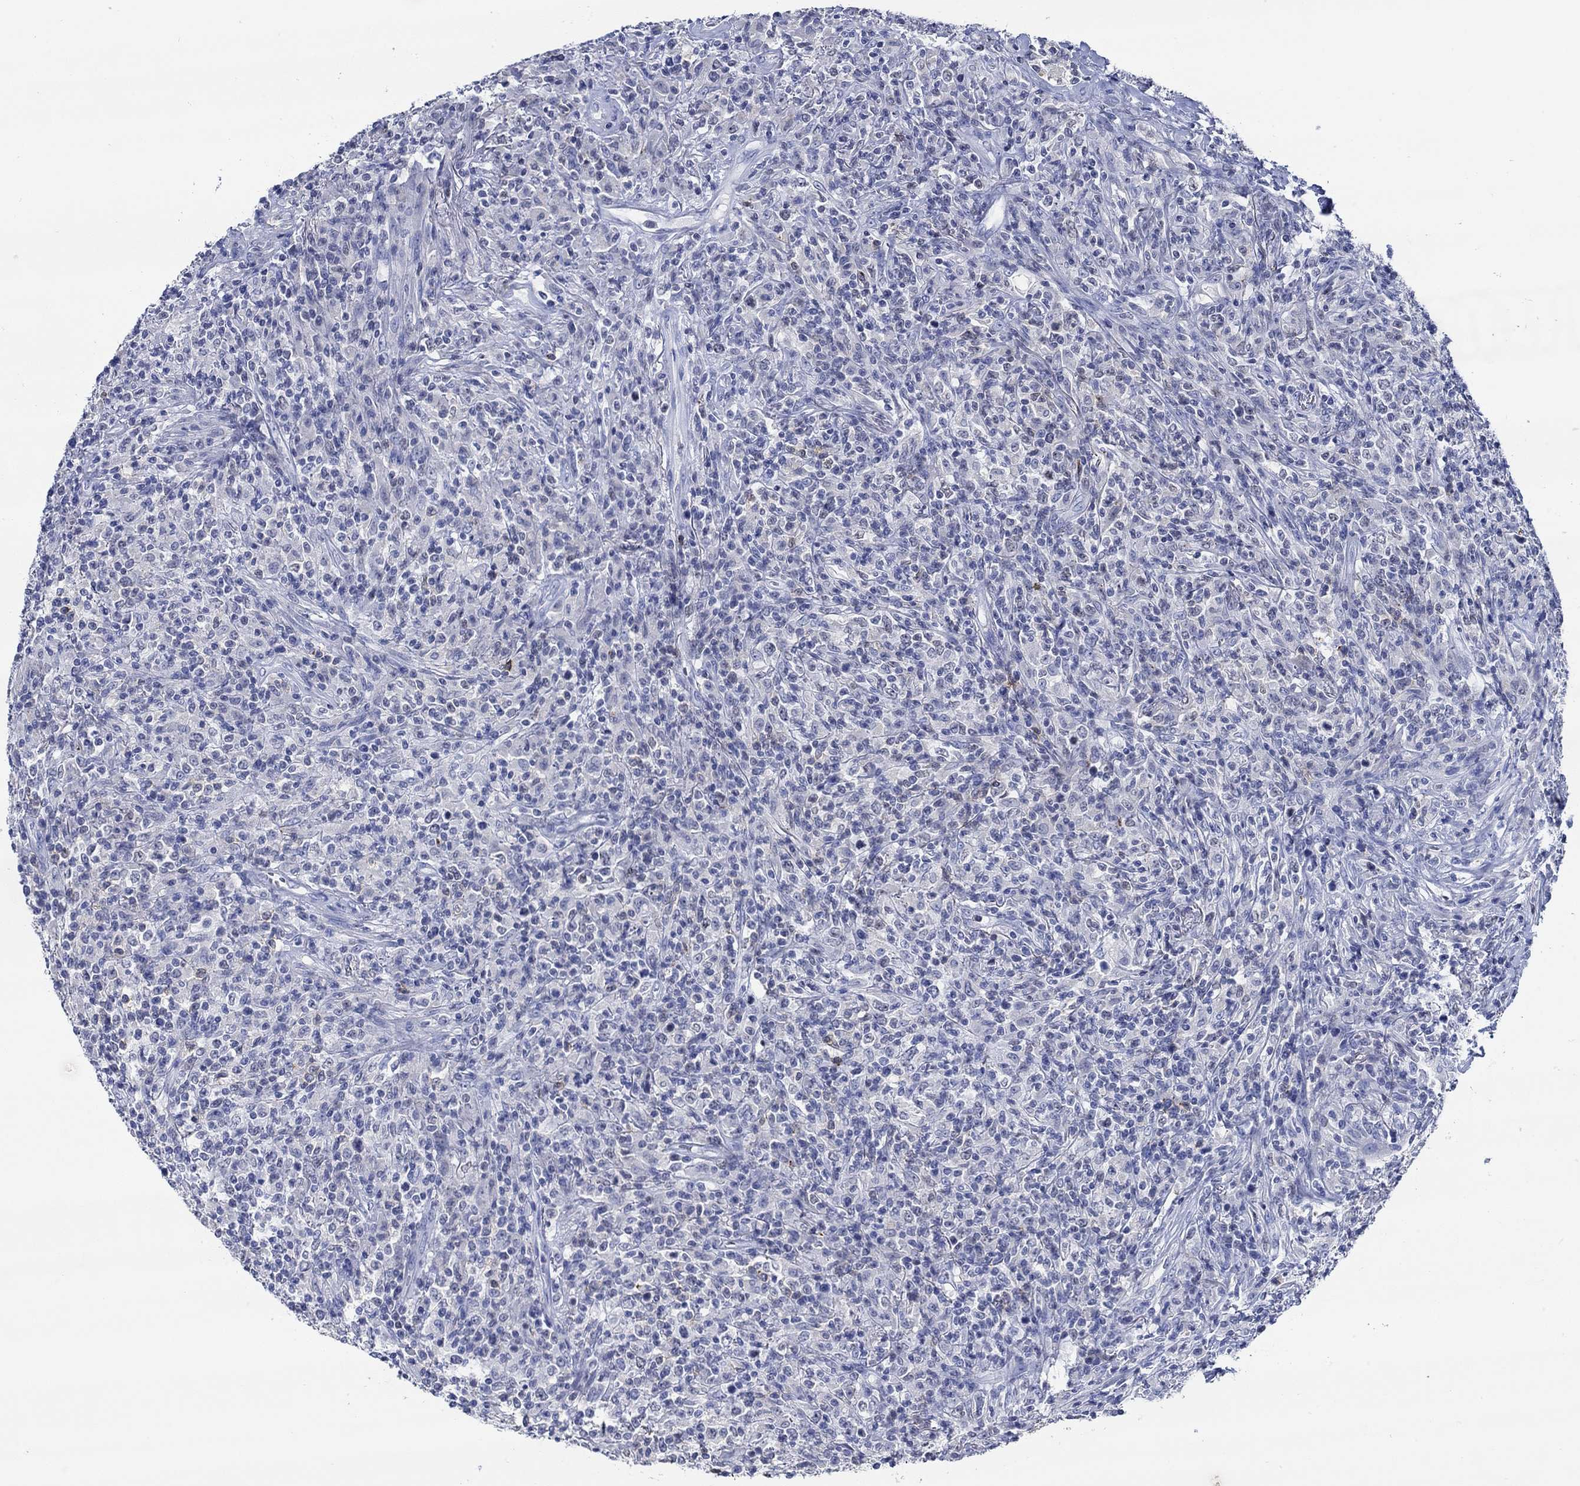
{"staining": {"intensity": "negative", "quantity": "none", "location": "none"}, "tissue": "lymphoma", "cell_type": "Tumor cells", "image_type": "cancer", "snomed": [{"axis": "morphology", "description": "Malignant lymphoma, non-Hodgkin's type, High grade"}, {"axis": "topography", "description": "Lung"}], "caption": "Immunohistochemistry of human lymphoma shows no staining in tumor cells.", "gene": "PPP1R17", "patient": {"sex": "male", "age": 79}}